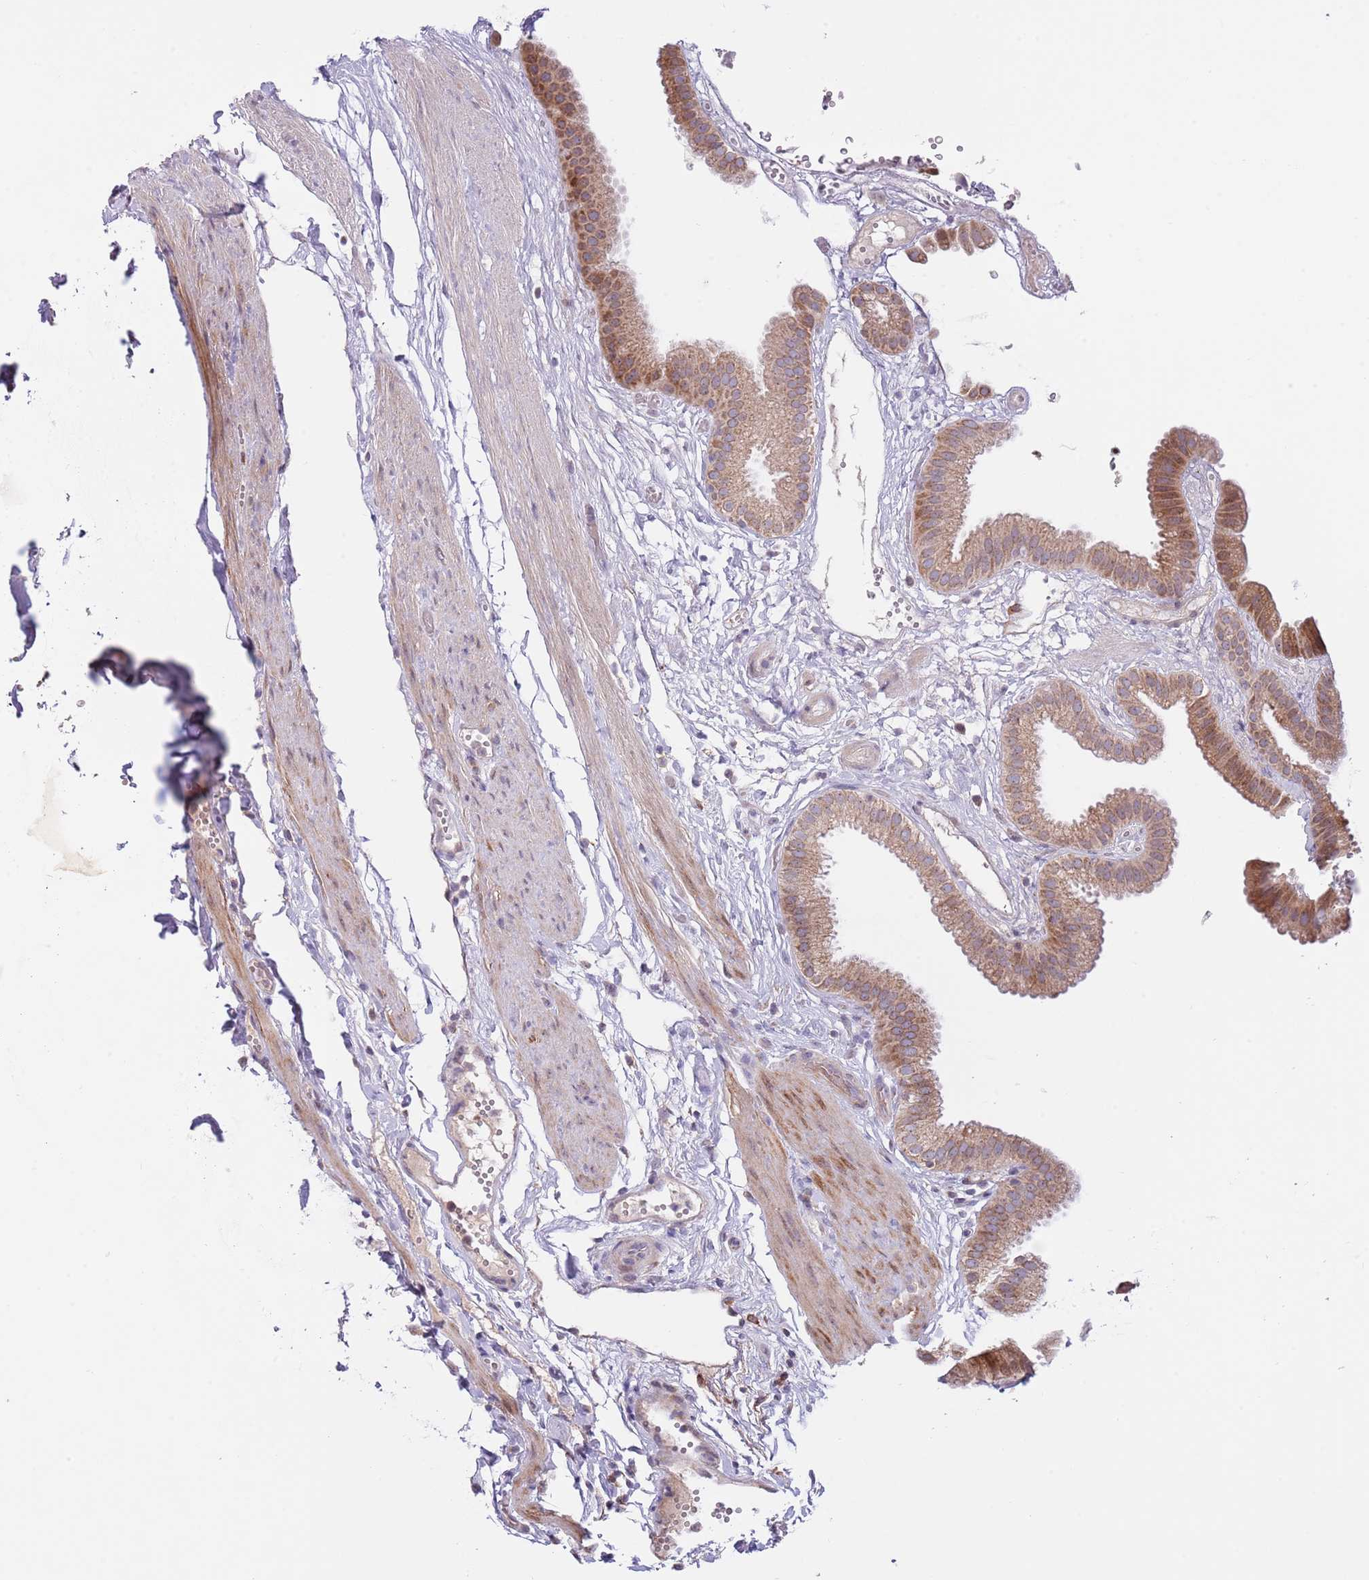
{"staining": {"intensity": "moderate", "quantity": ">75%", "location": "cytoplasmic/membranous"}, "tissue": "gallbladder", "cell_type": "Glandular cells", "image_type": "normal", "snomed": [{"axis": "morphology", "description": "Normal tissue, NOS"}, {"axis": "topography", "description": "Gallbladder"}], "caption": "Moderate cytoplasmic/membranous positivity is appreciated in about >75% of glandular cells in normal gallbladder.", "gene": "AP1S2", "patient": {"sex": "female", "age": 61}}